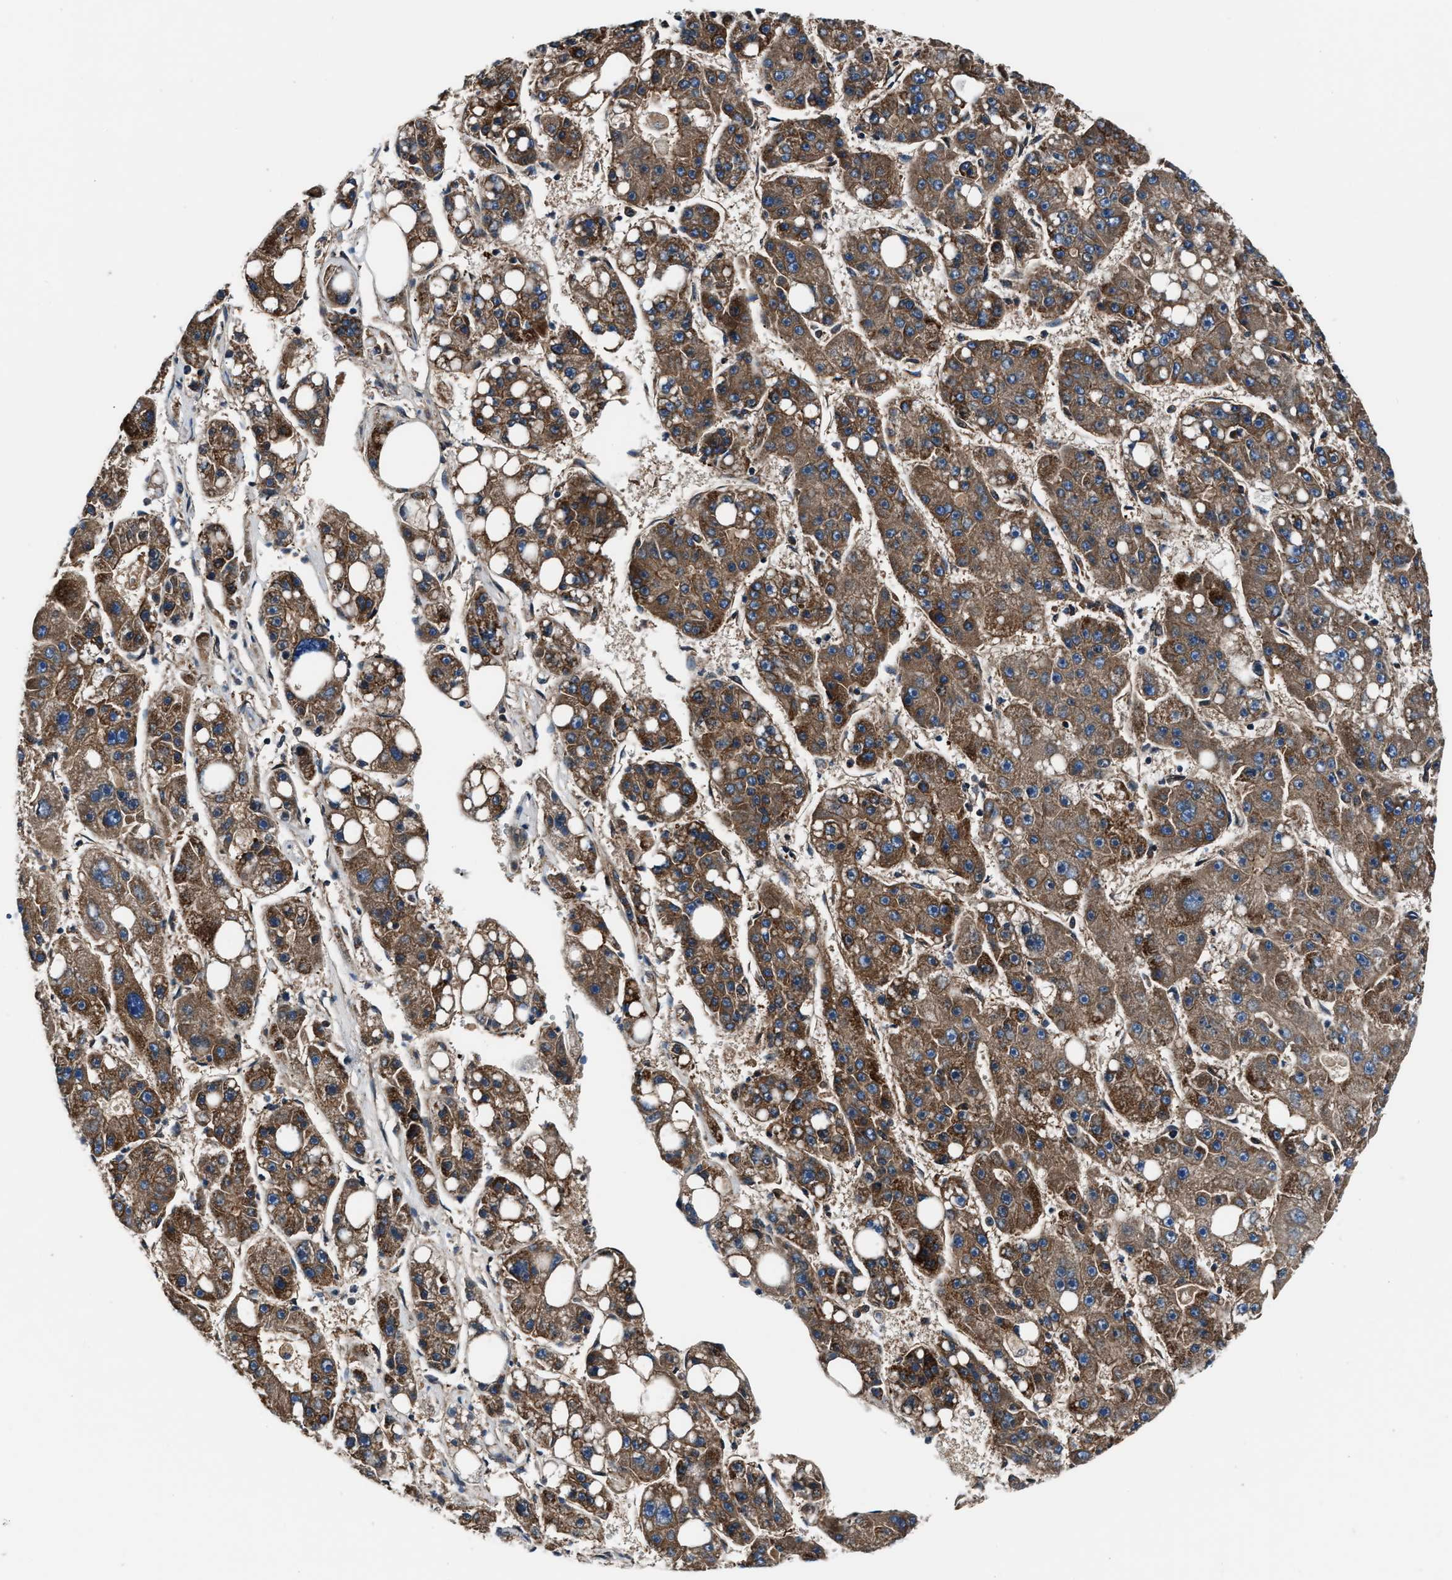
{"staining": {"intensity": "moderate", "quantity": ">75%", "location": "cytoplasmic/membranous"}, "tissue": "liver cancer", "cell_type": "Tumor cells", "image_type": "cancer", "snomed": [{"axis": "morphology", "description": "Carcinoma, Hepatocellular, NOS"}, {"axis": "topography", "description": "Liver"}], "caption": "Protein expression by IHC demonstrates moderate cytoplasmic/membranous staining in about >75% of tumor cells in liver cancer (hepatocellular carcinoma).", "gene": "GGCT", "patient": {"sex": "female", "age": 61}}